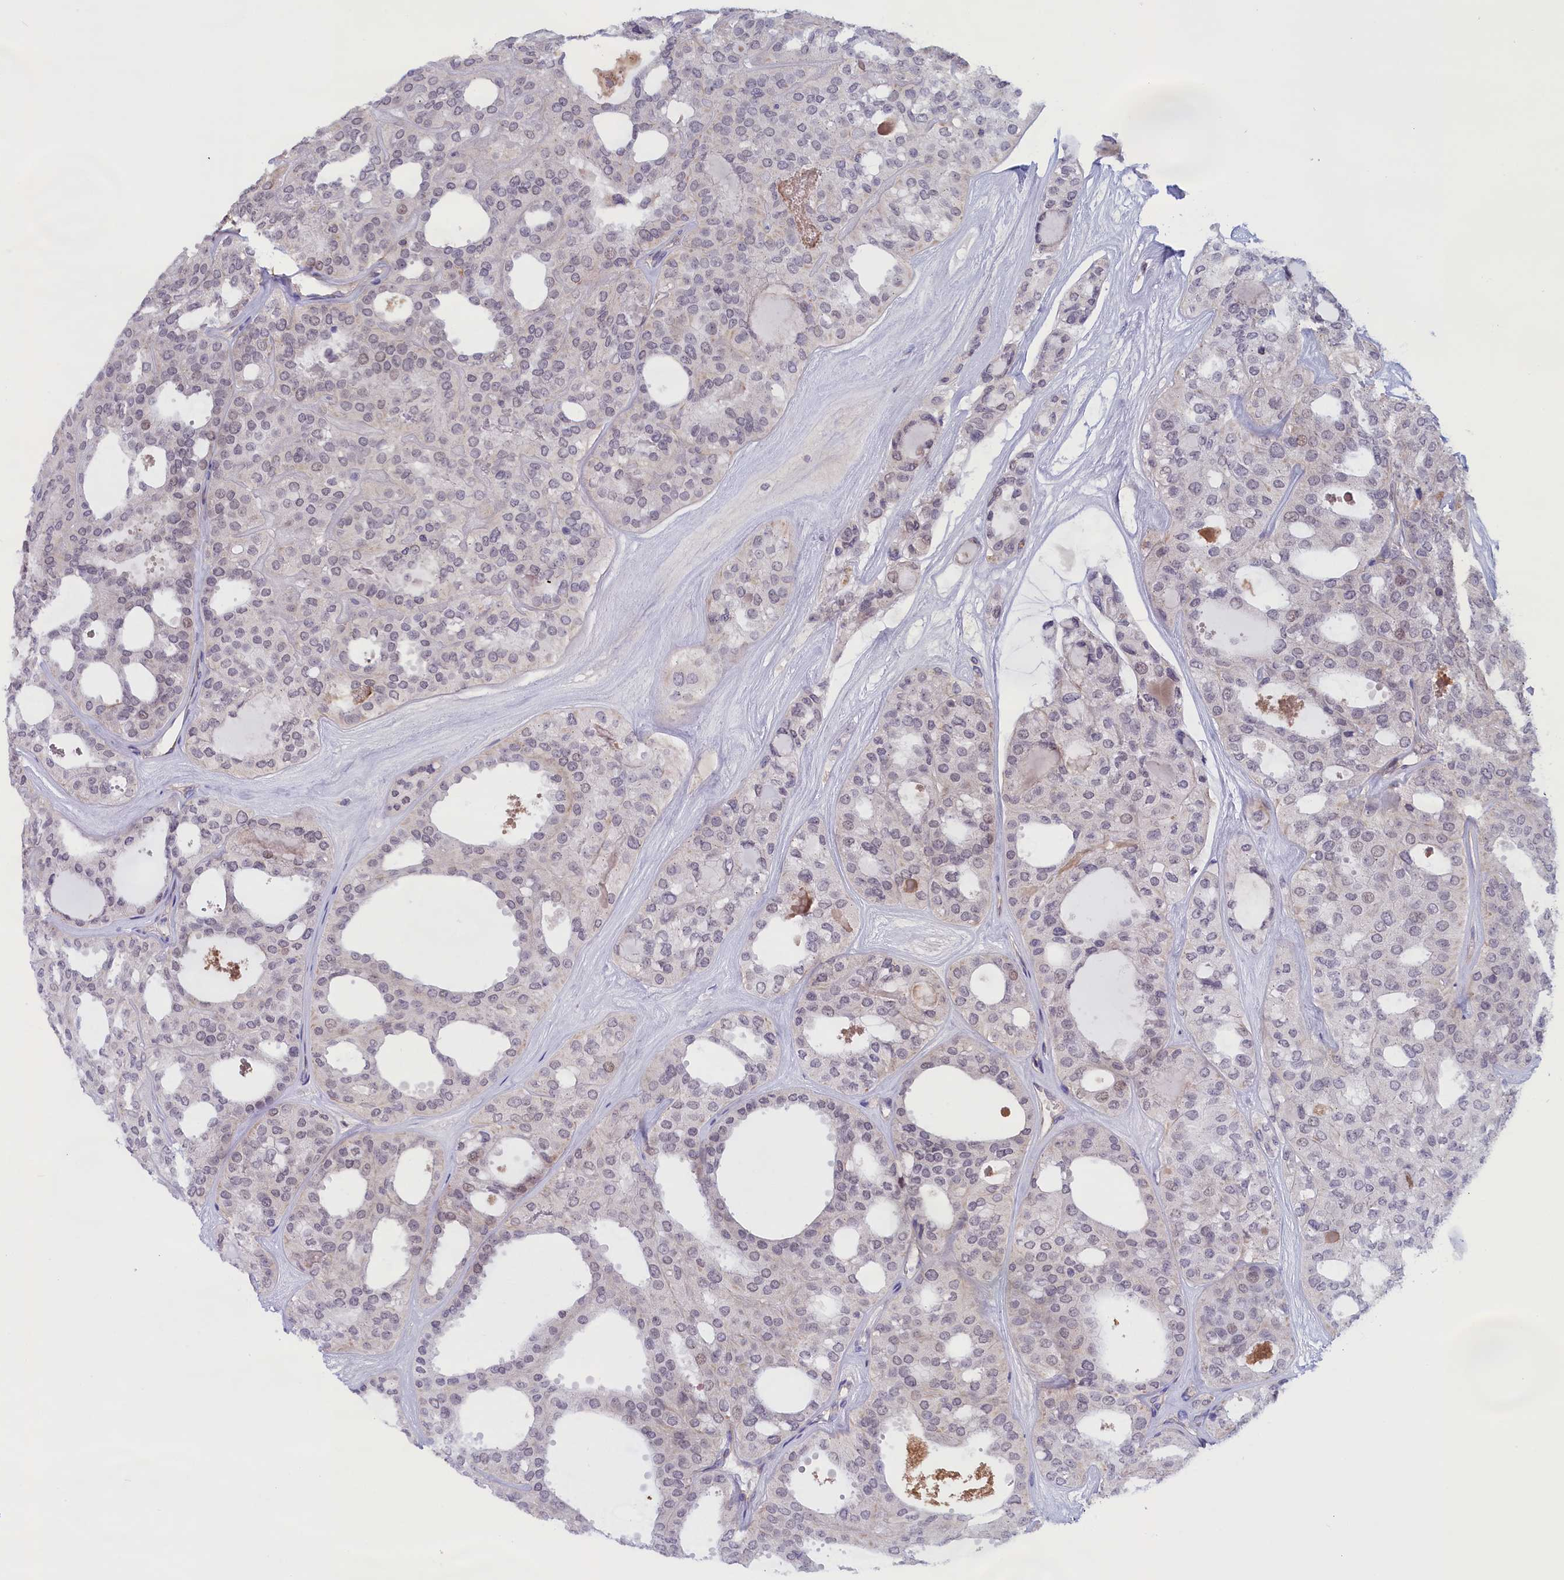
{"staining": {"intensity": "weak", "quantity": "<25%", "location": "nuclear"}, "tissue": "thyroid cancer", "cell_type": "Tumor cells", "image_type": "cancer", "snomed": [{"axis": "morphology", "description": "Follicular adenoma carcinoma, NOS"}, {"axis": "topography", "description": "Thyroid gland"}], "caption": "Immunohistochemistry (IHC) photomicrograph of thyroid cancer stained for a protein (brown), which exhibits no expression in tumor cells.", "gene": "IGFALS", "patient": {"sex": "male", "age": 75}}